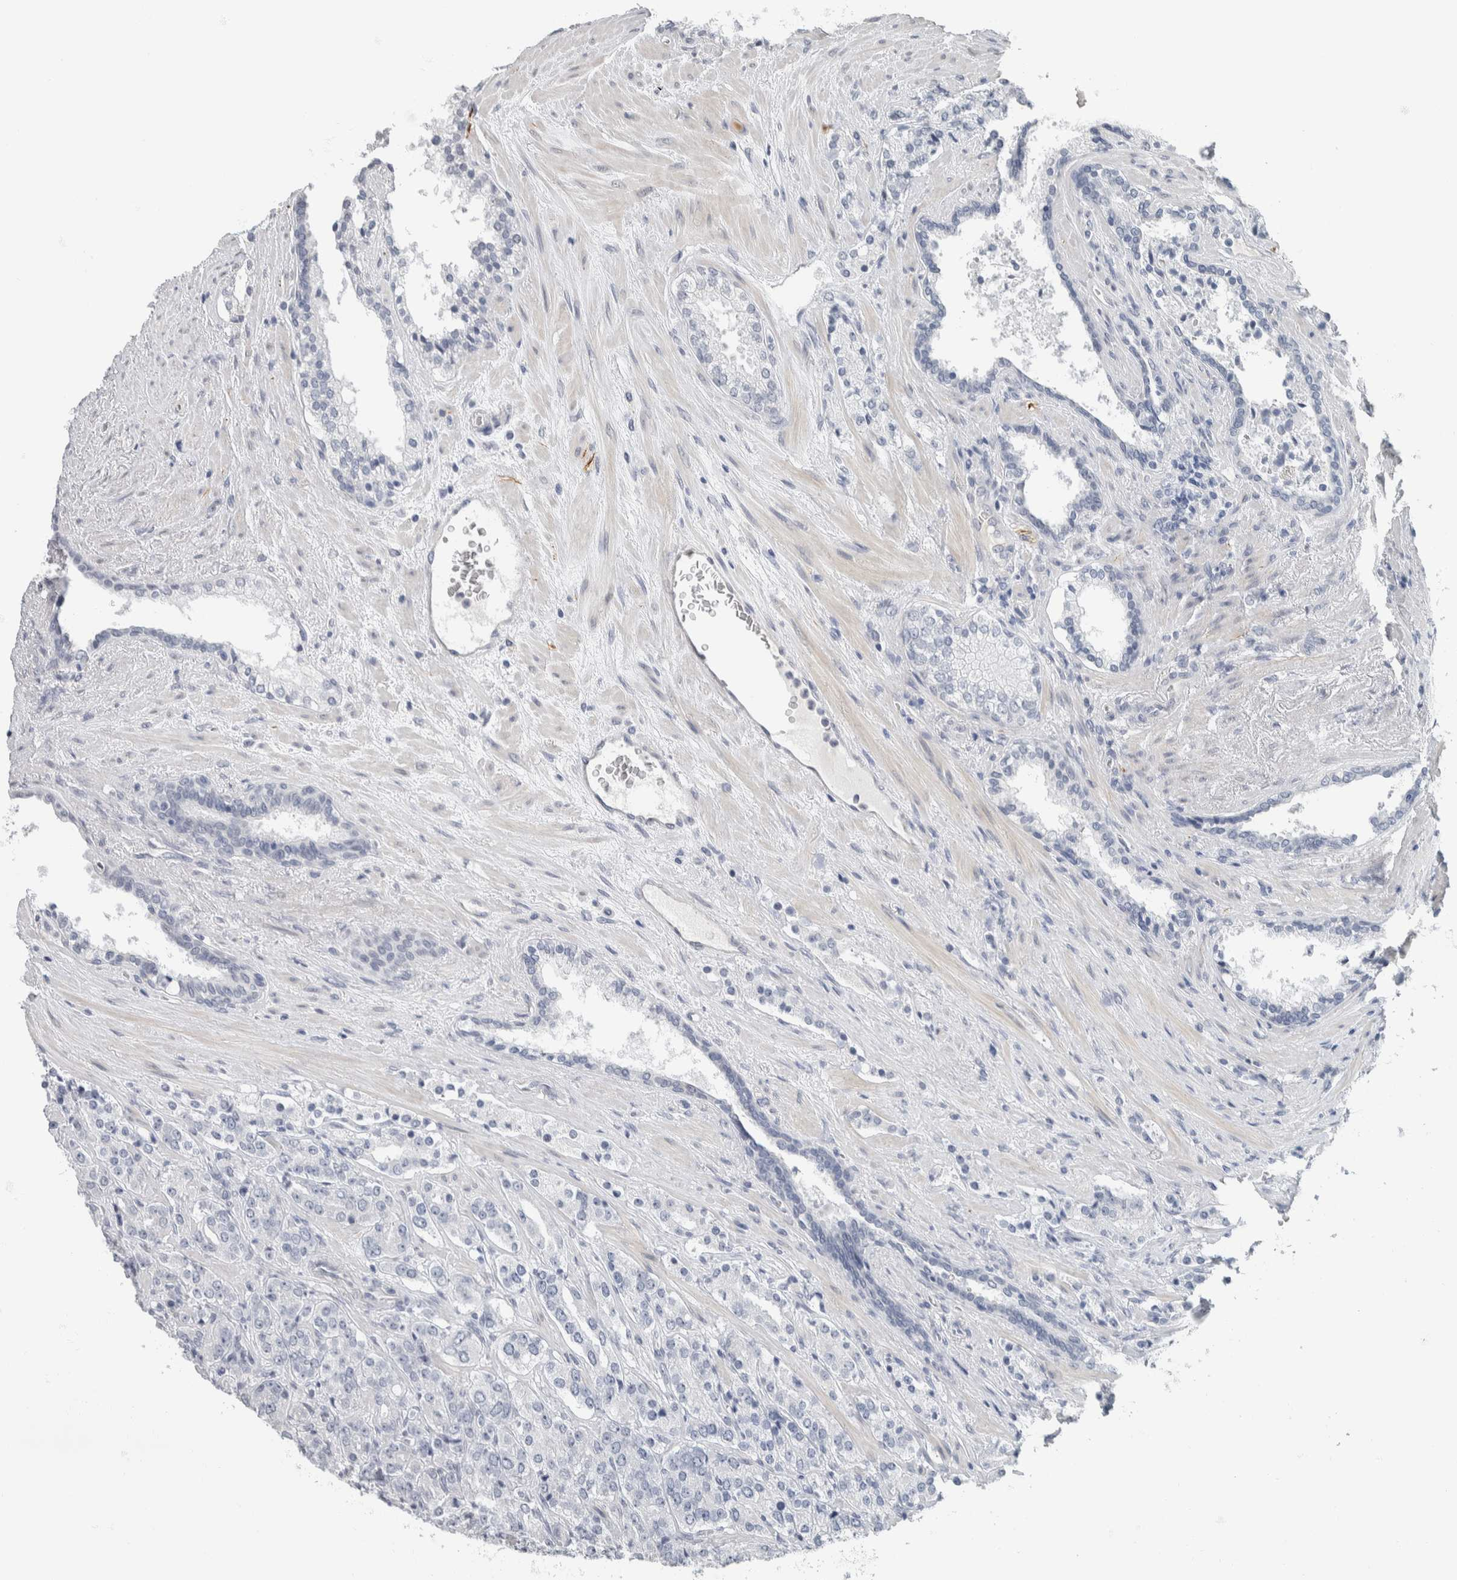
{"staining": {"intensity": "negative", "quantity": "none", "location": "none"}, "tissue": "prostate cancer", "cell_type": "Tumor cells", "image_type": "cancer", "snomed": [{"axis": "morphology", "description": "Adenocarcinoma, High grade"}, {"axis": "topography", "description": "Prostate"}], "caption": "Prostate cancer was stained to show a protein in brown. There is no significant expression in tumor cells. The staining was performed using DAB (3,3'-diaminobenzidine) to visualize the protein expression in brown, while the nuclei were stained in blue with hematoxylin (Magnification: 20x).", "gene": "NEFM", "patient": {"sex": "male", "age": 71}}